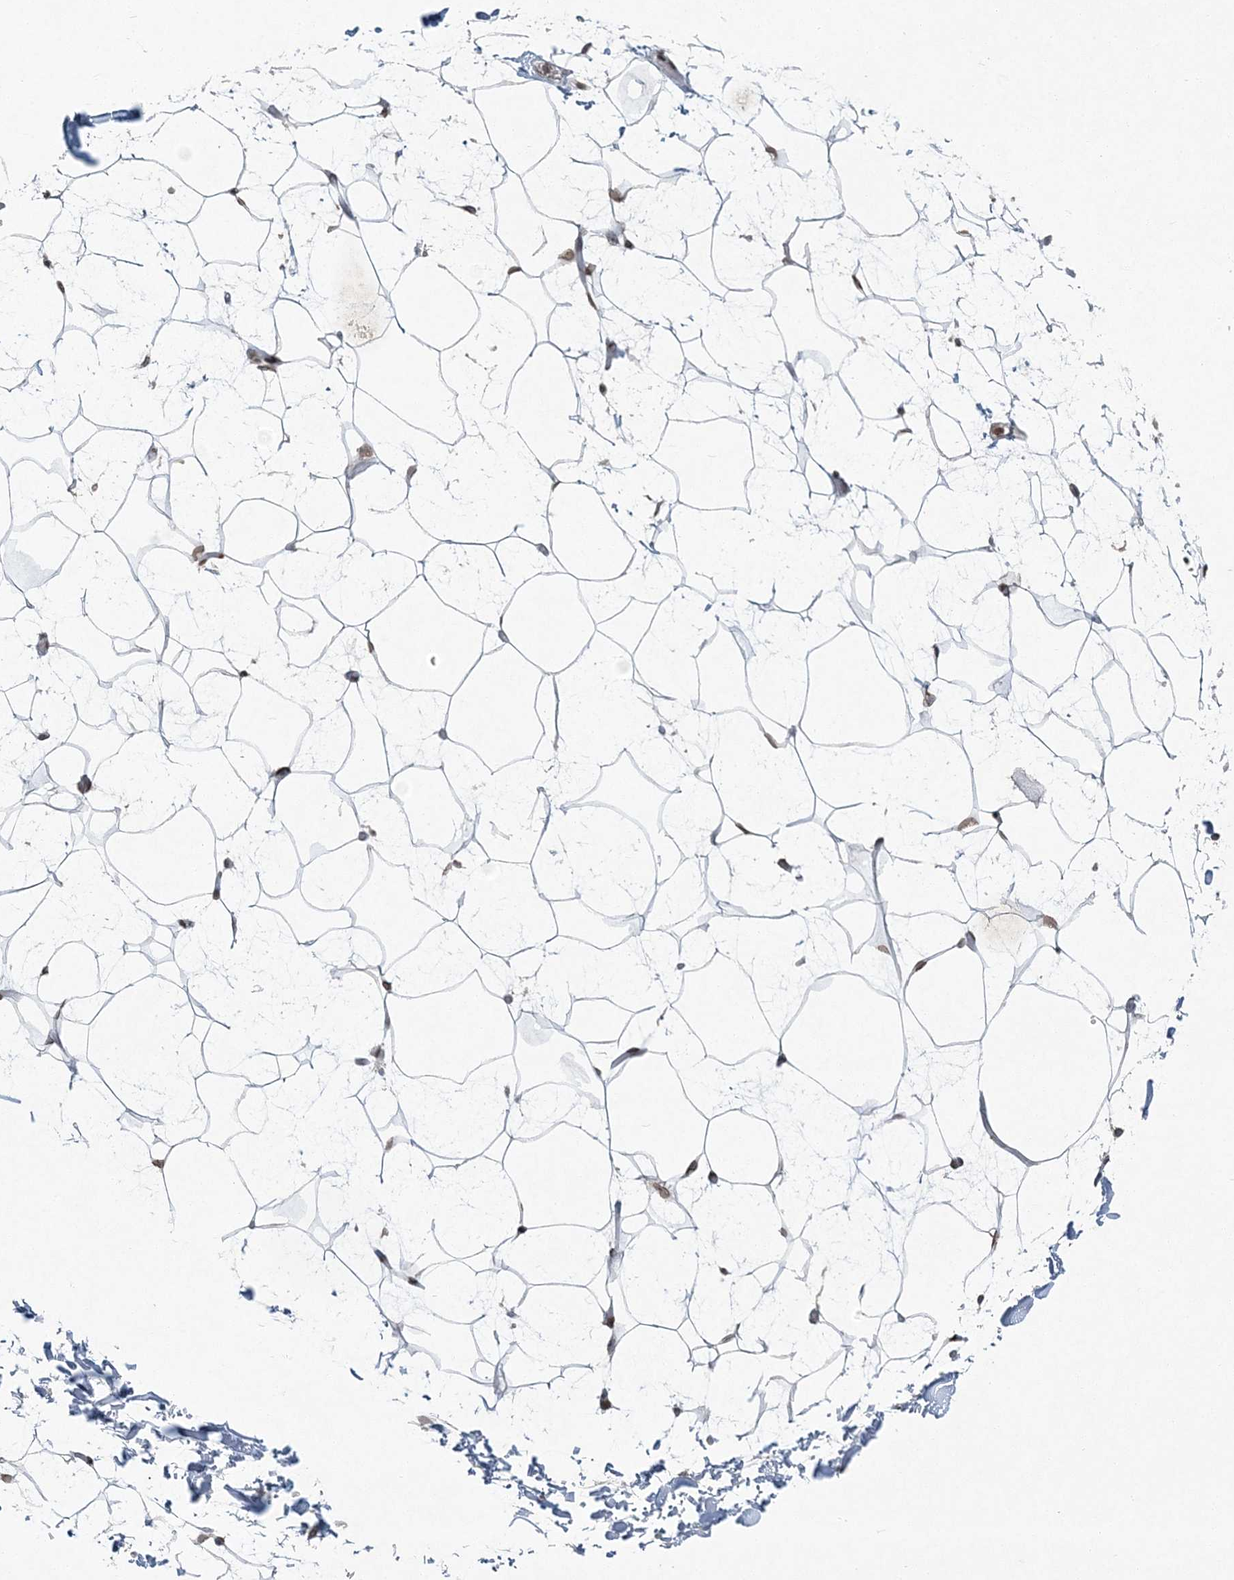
{"staining": {"intensity": "negative", "quantity": "none", "location": "none"}, "tissue": "adipose tissue", "cell_type": "Adipocytes", "image_type": "normal", "snomed": [{"axis": "morphology", "description": "Normal tissue, NOS"}, {"axis": "topography", "description": "Soft tissue"}], "caption": "Adipose tissue was stained to show a protein in brown. There is no significant expression in adipocytes. (DAB IHC visualized using brightfield microscopy, high magnification).", "gene": "GJD4", "patient": {"sex": "male", "age": 72}}